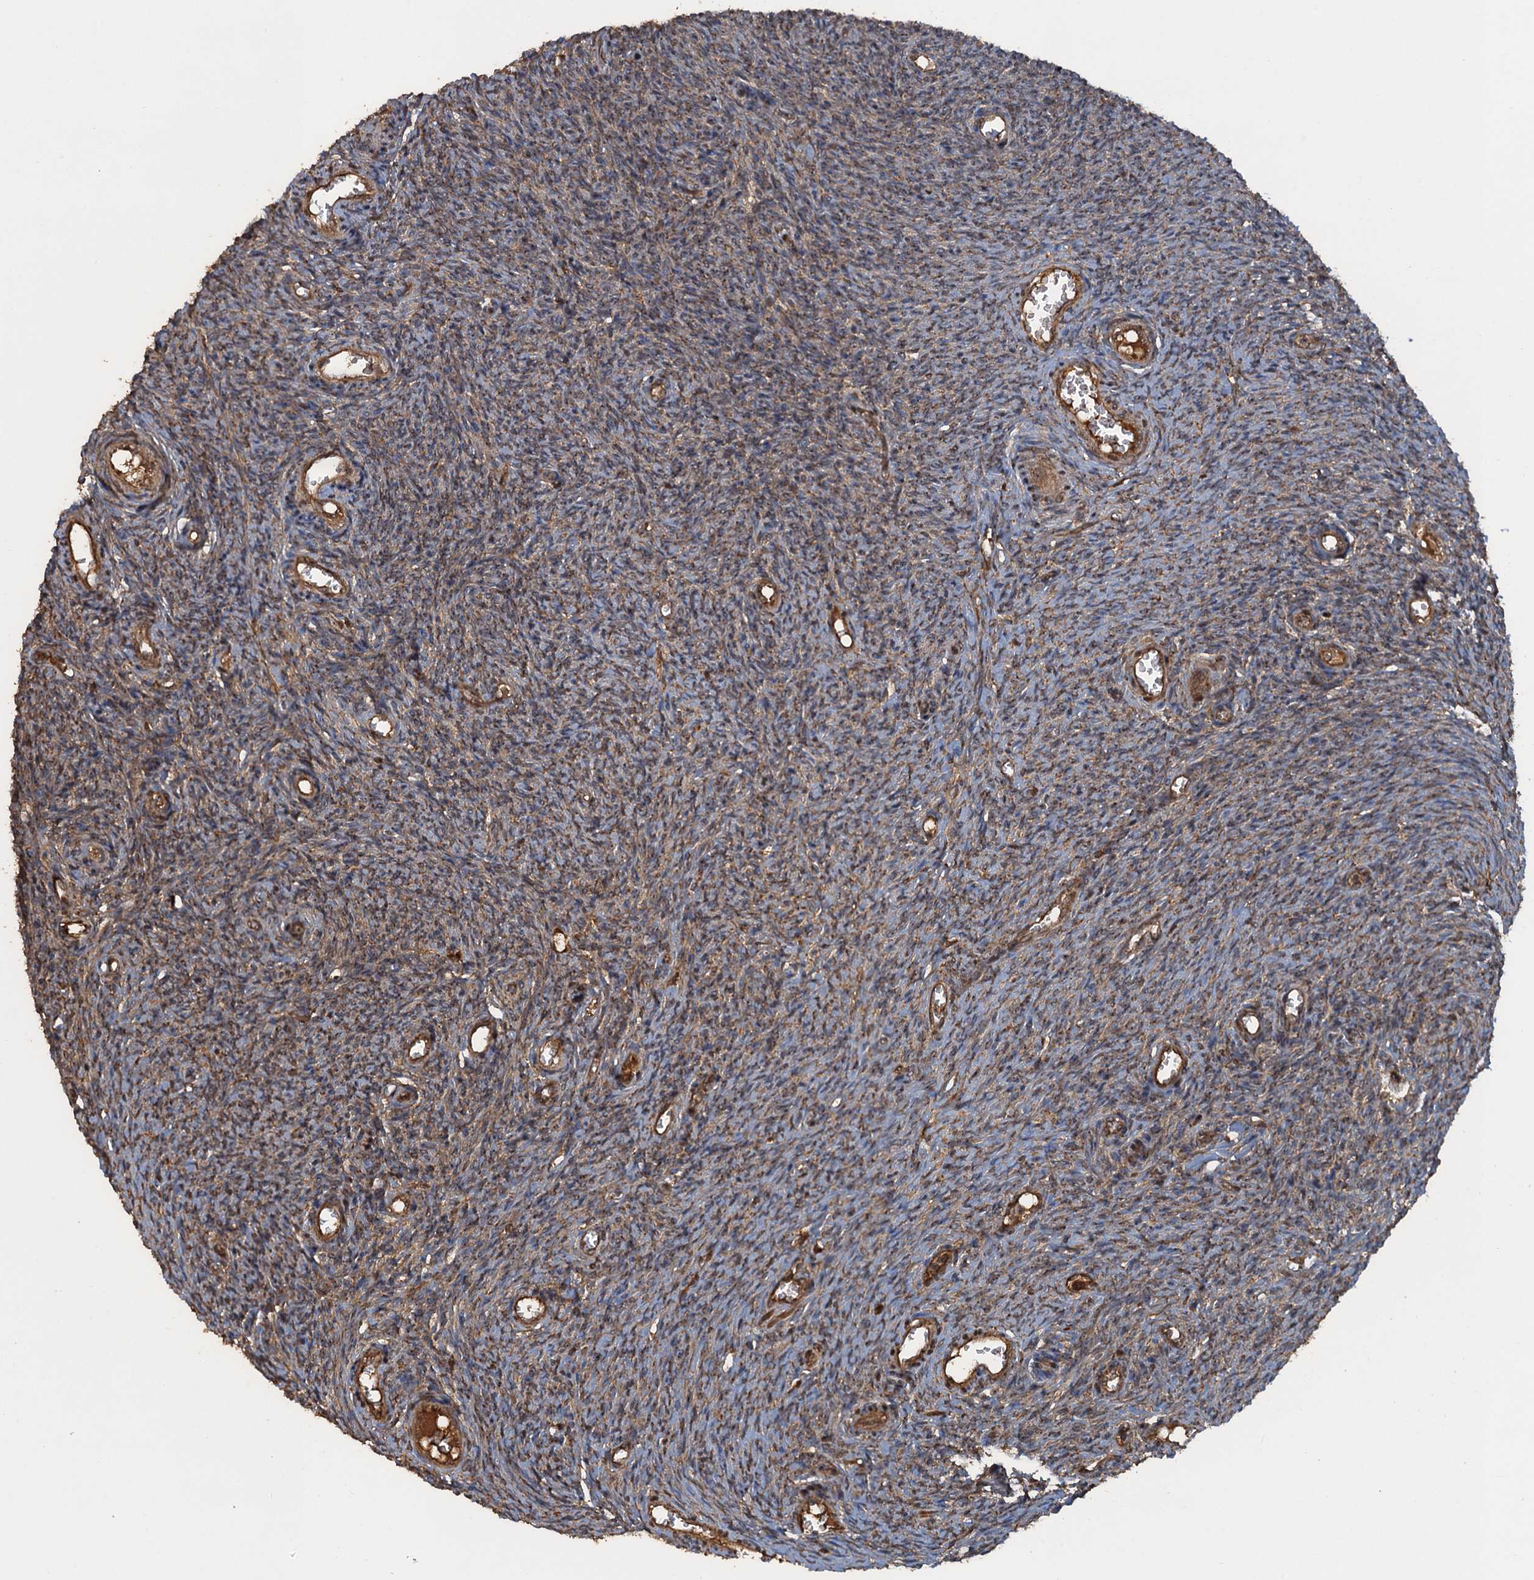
{"staining": {"intensity": "moderate", "quantity": ">75%", "location": "cytoplasmic/membranous"}, "tissue": "ovary", "cell_type": "Ovarian stroma cells", "image_type": "normal", "snomed": [{"axis": "morphology", "description": "Normal tissue, NOS"}, {"axis": "topography", "description": "Ovary"}], "caption": "An immunohistochemistry (IHC) micrograph of benign tissue is shown. Protein staining in brown labels moderate cytoplasmic/membranous positivity in ovary within ovarian stroma cells. (brown staining indicates protein expression, while blue staining denotes nuclei).", "gene": "GLE1", "patient": {"sex": "female", "age": 44}}